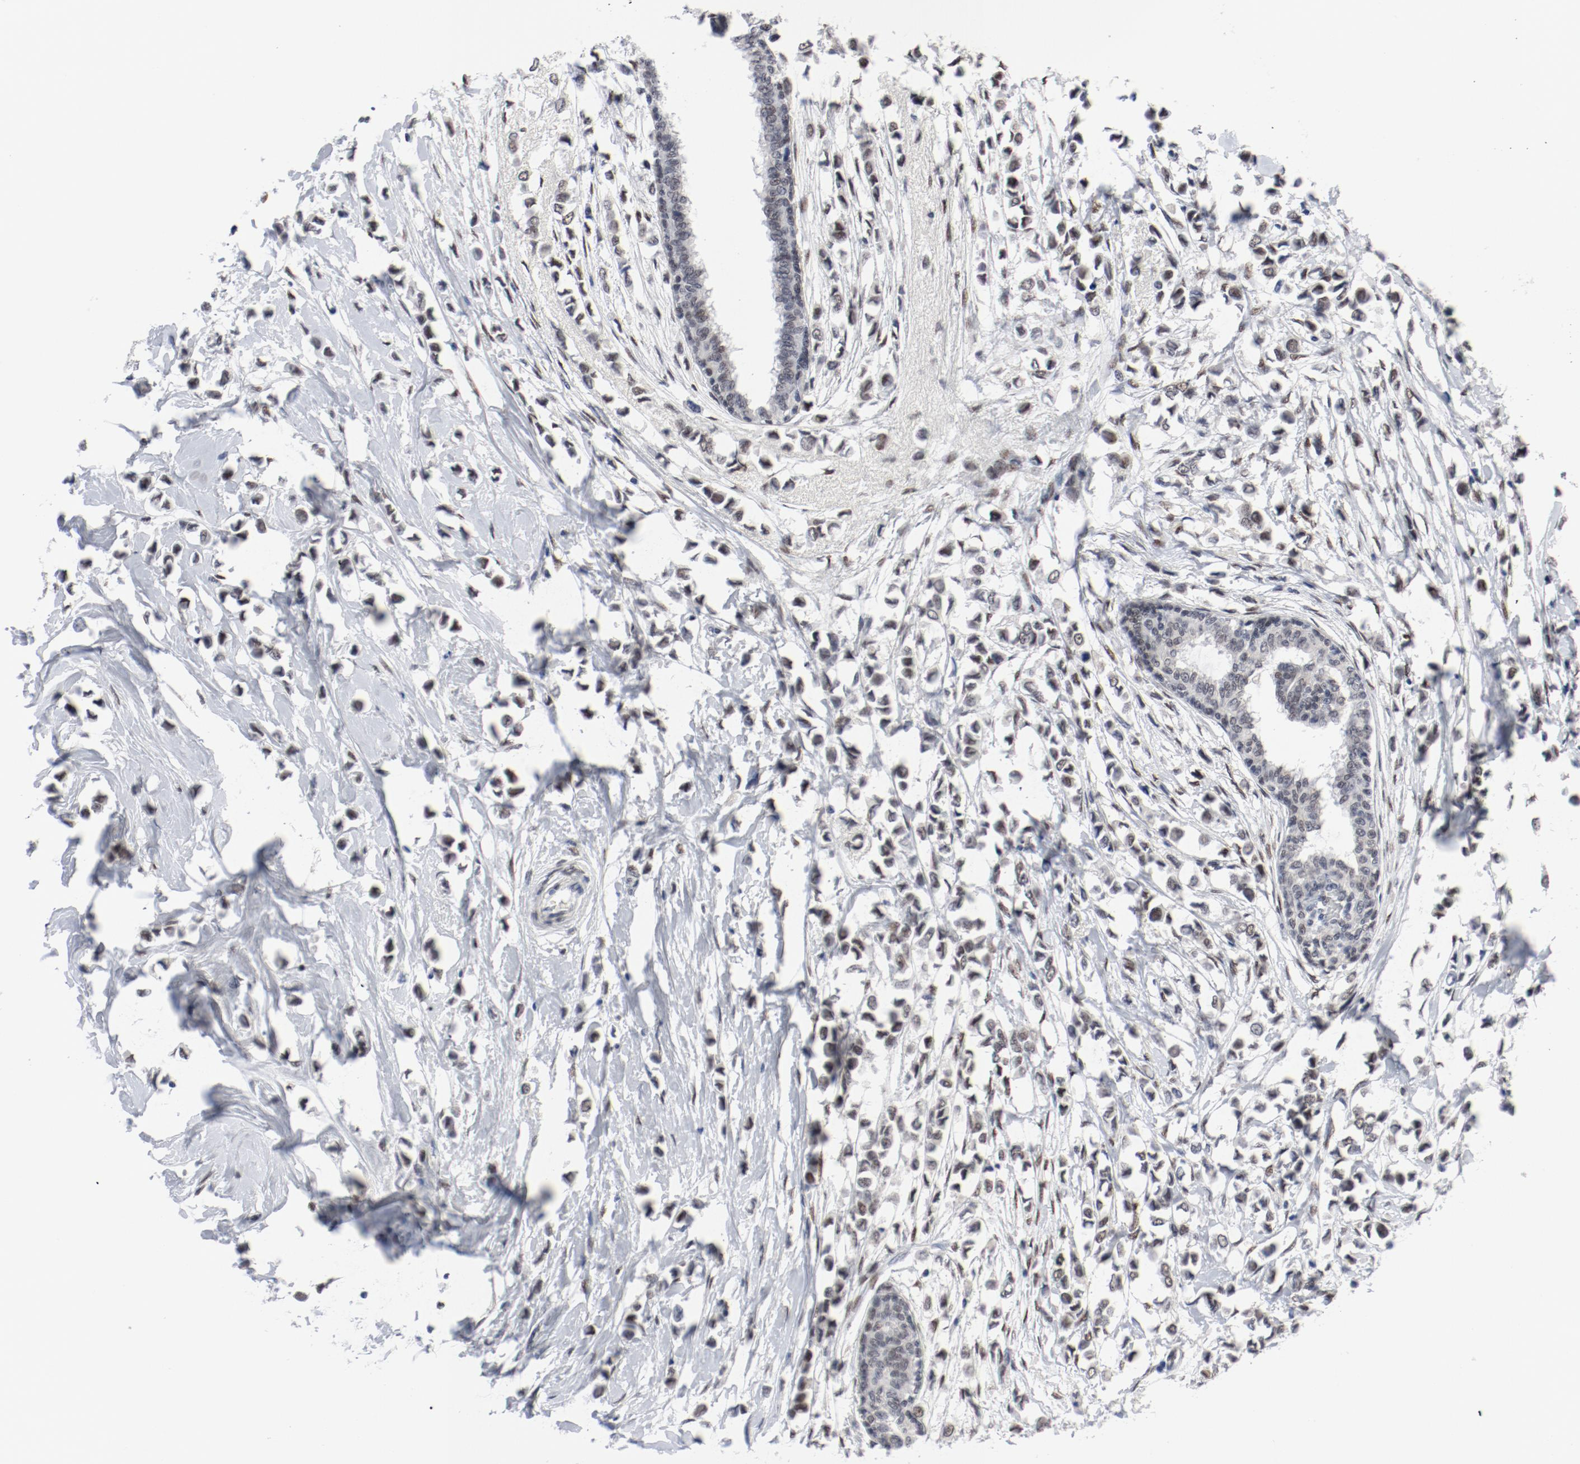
{"staining": {"intensity": "weak", "quantity": ">75%", "location": "nuclear"}, "tissue": "breast cancer", "cell_type": "Tumor cells", "image_type": "cancer", "snomed": [{"axis": "morphology", "description": "Lobular carcinoma"}, {"axis": "topography", "description": "Breast"}], "caption": "Immunohistochemical staining of human breast cancer (lobular carcinoma) exhibits low levels of weak nuclear positivity in approximately >75% of tumor cells. (Stains: DAB (3,3'-diaminobenzidine) in brown, nuclei in blue, Microscopy: brightfield microscopy at high magnification).", "gene": "ARNT", "patient": {"sex": "female", "age": 51}}